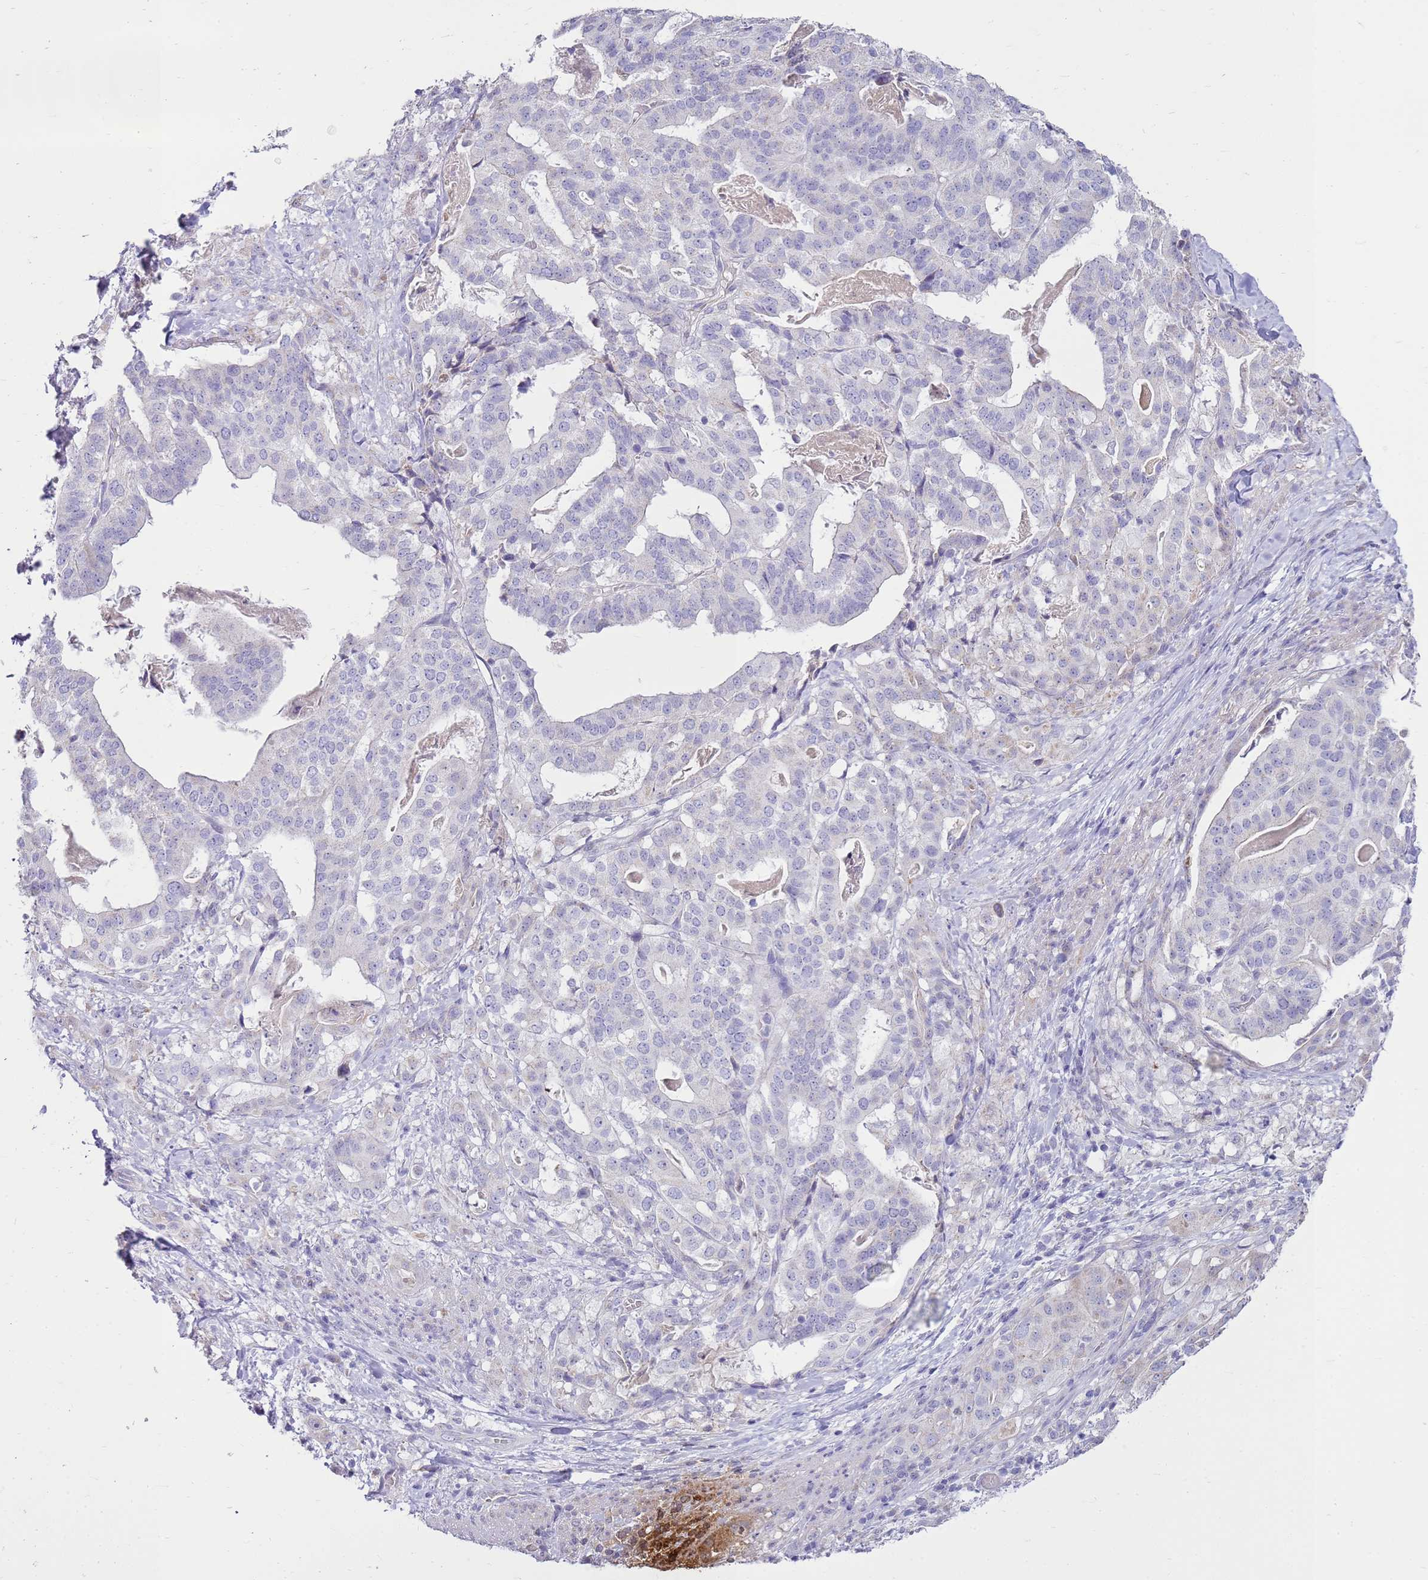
{"staining": {"intensity": "negative", "quantity": "none", "location": "none"}, "tissue": "stomach cancer", "cell_type": "Tumor cells", "image_type": "cancer", "snomed": [{"axis": "morphology", "description": "Adenocarcinoma, NOS"}, {"axis": "topography", "description": "Stomach"}], "caption": "Photomicrograph shows no protein positivity in tumor cells of adenocarcinoma (stomach) tissue.", "gene": "FABP2", "patient": {"sex": "male", "age": 48}}